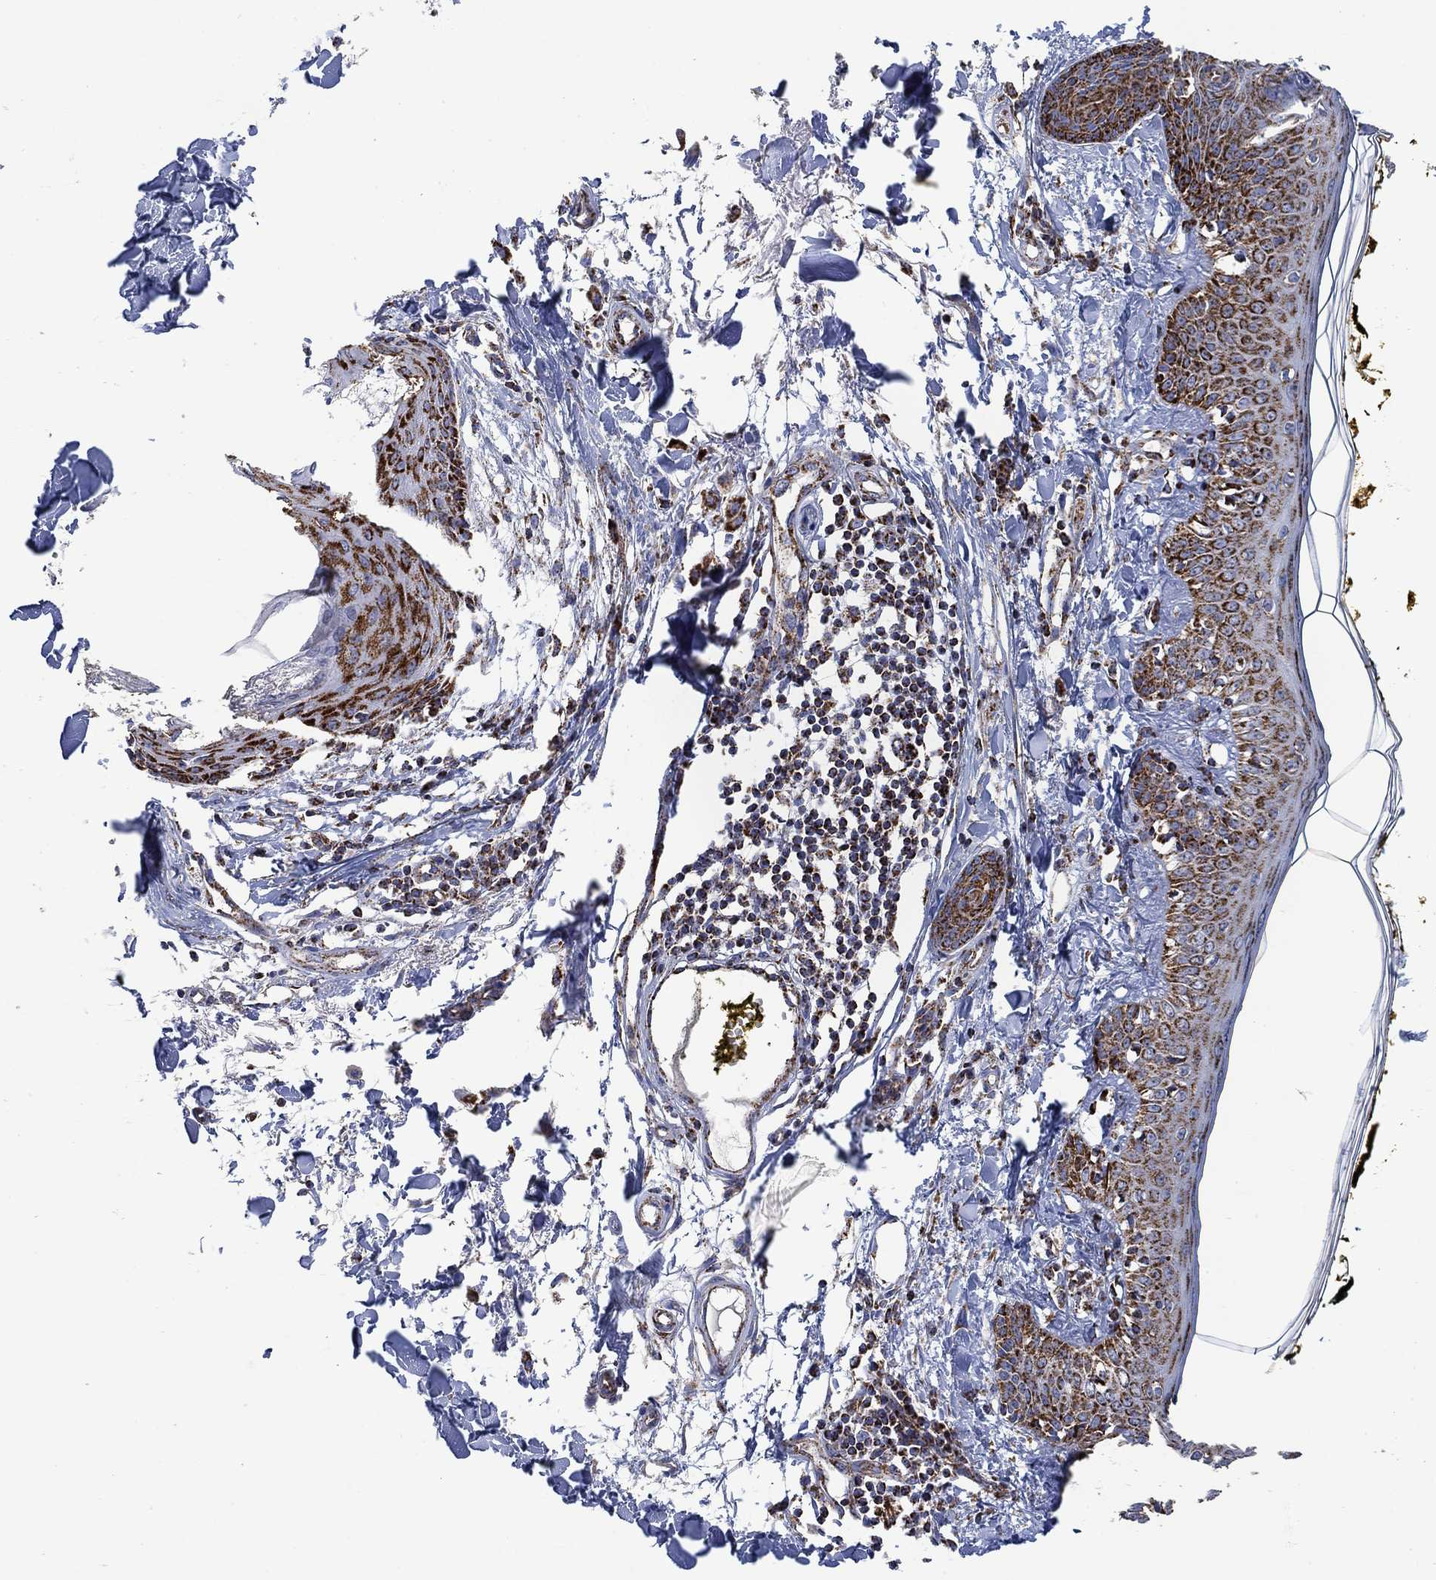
{"staining": {"intensity": "negative", "quantity": "none", "location": "none"}, "tissue": "skin", "cell_type": "Fibroblasts", "image_type": "normal", "snomed": [{"axis": "morphology", "description": "Normal tissue, NOS"}, {"axis": "topography", "description": "Skin"}], "caption": "Fibroblasts are negative for protein expression in normal human skin. The staining is performed using DAB brown chromogen with nuclei counter-stained in using hematoxylin.", "gene": "NDUFS3", "patient": {"sex": "male", "age": 76}}